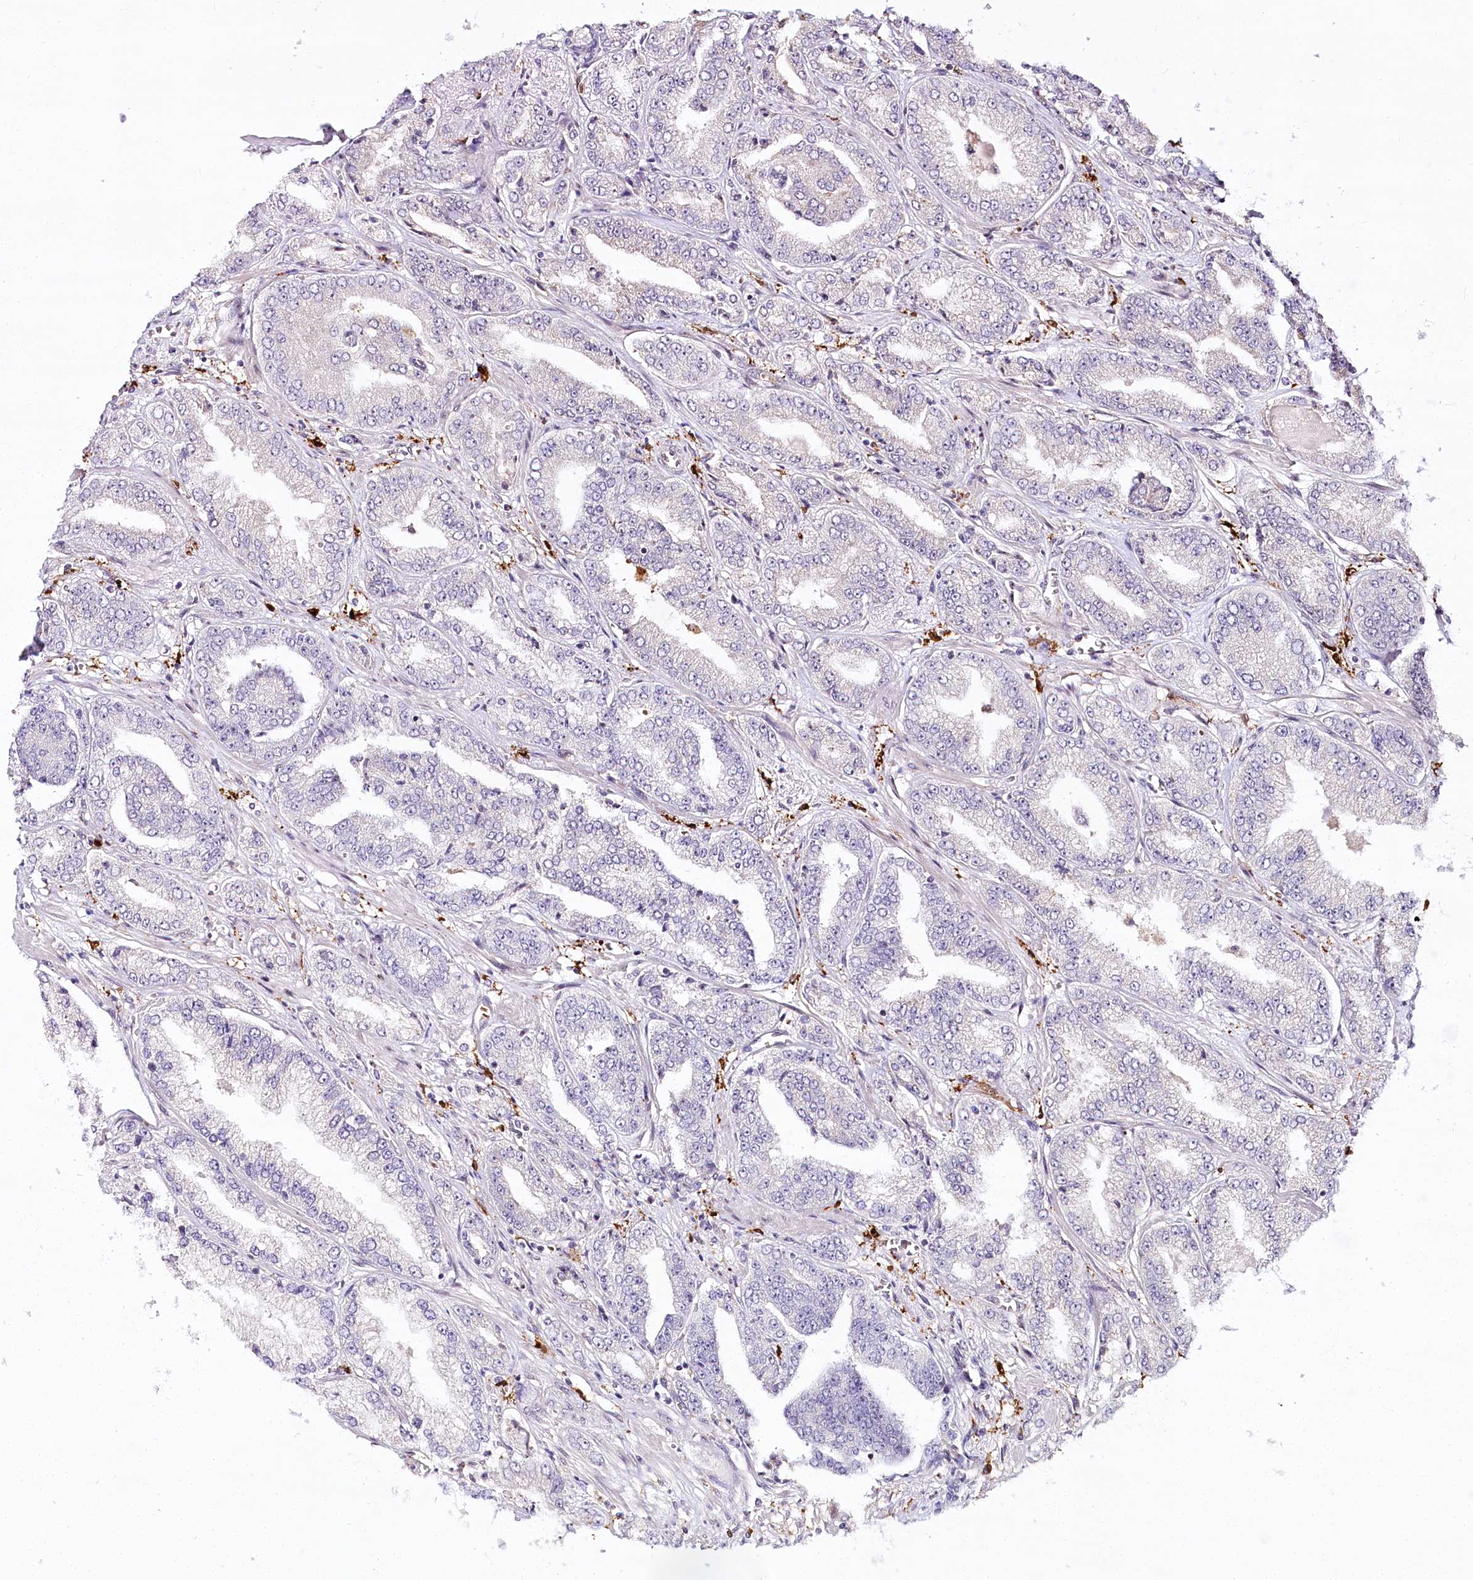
{"staining": {"intensity": "negative", "quantity": "none", "location": "none"}, "tissue": "prostate cancer", "cell_type": "Tumor cells", "image_type": "cancer", "snomed": [{"axis": "morphology", "description": "Adenocarcinoma, High grade"}, {"axis": "topography", "description": "Prostate"}], "caption": "Immunohistochemistry (IHC) image of neoplastic tissue: human prostate cancer (high-grade adenocarcinoma) stained with DAB displays no significant protein positivity in tumor cells. (DAB immunohistochemistry with hematoxylin counter stain).", "gene": "WDR36", "patient": {"sex": "male", "age": 71}}